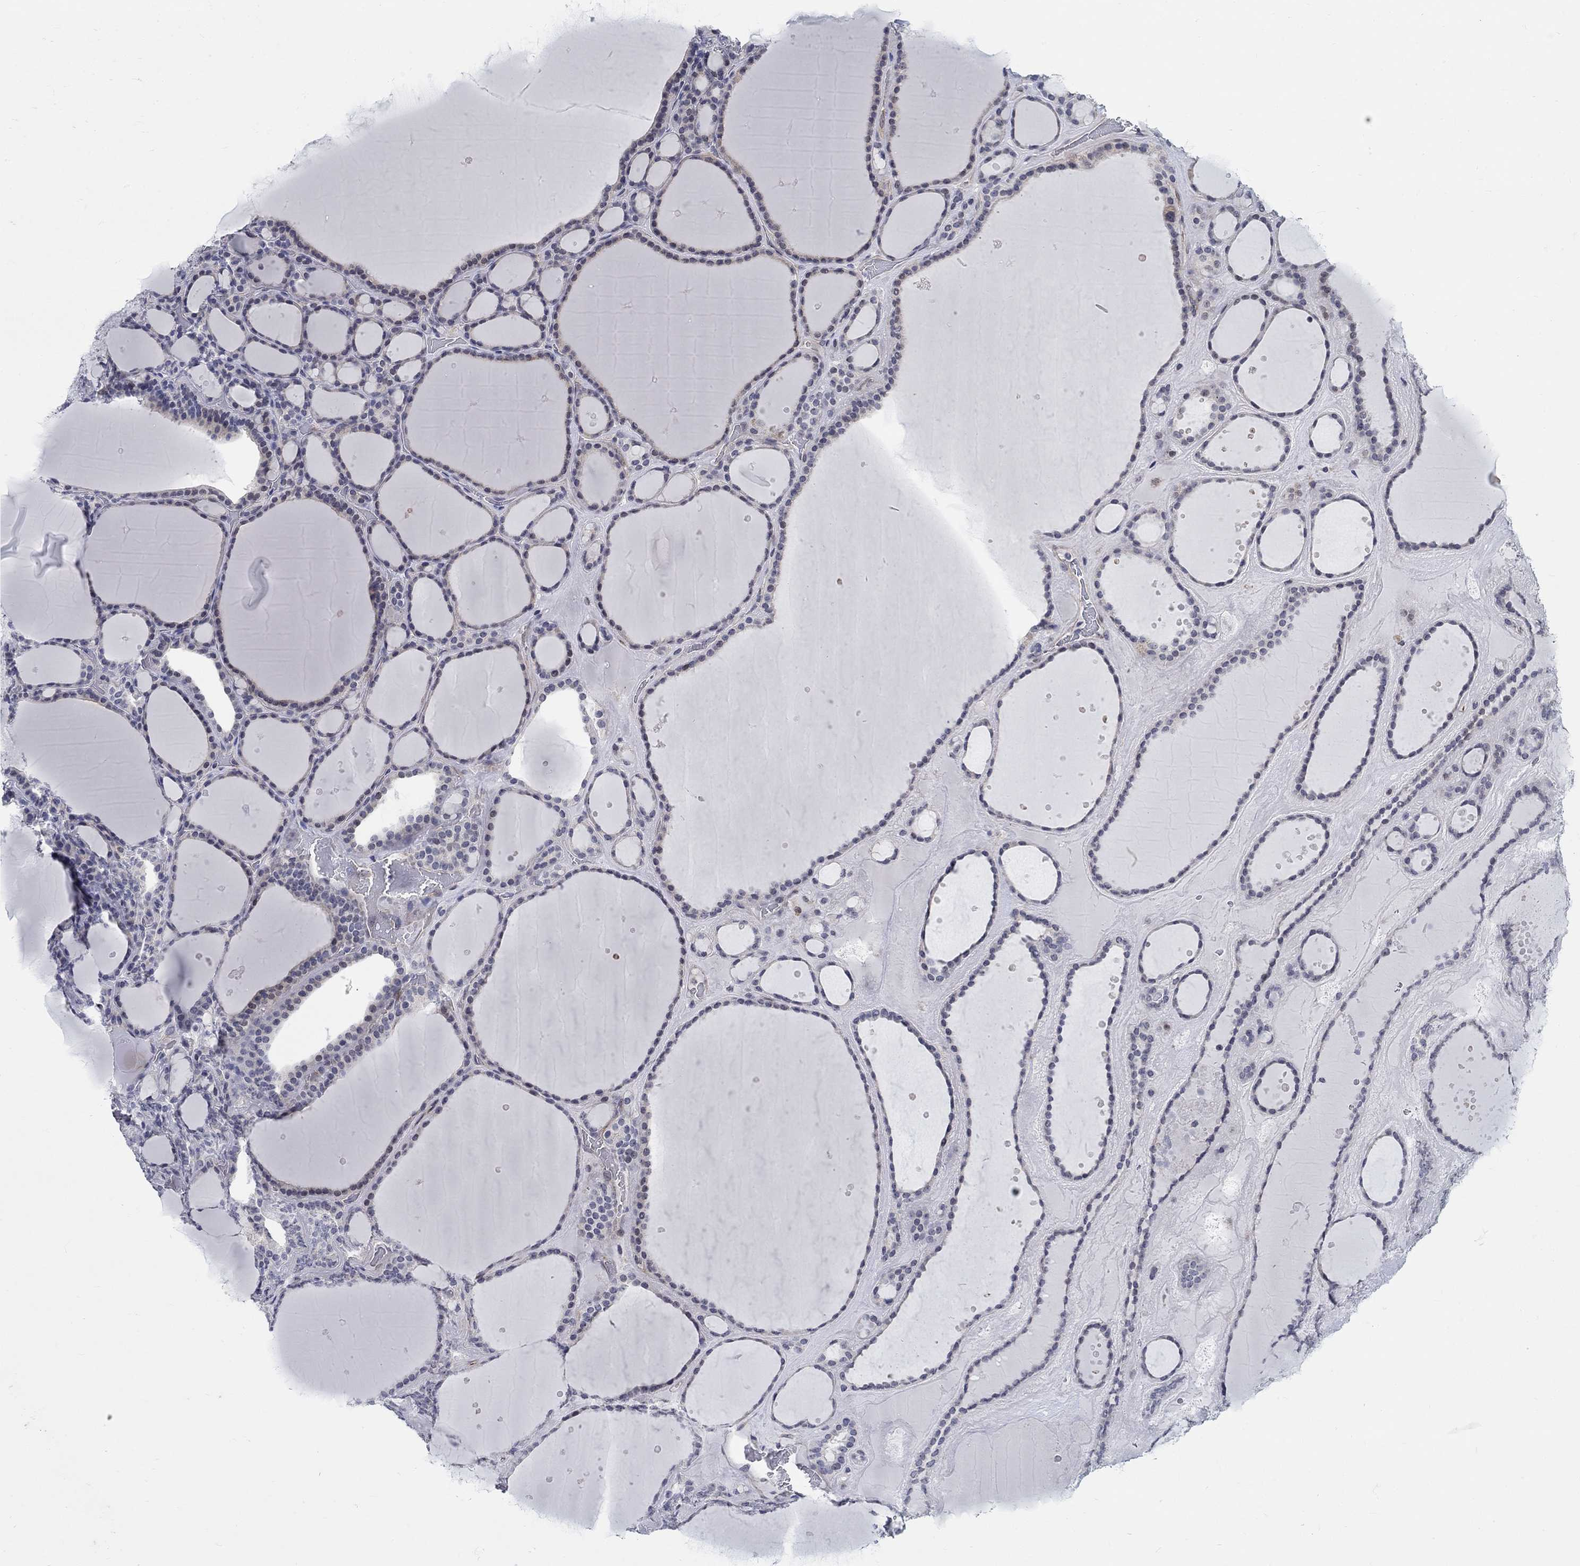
{"staining": {"intensity": "negative", "quantity": "none", "location": "none"}, "tissue": "thyroid gland", "cell_type": "Glandular cells", "image_type": "normal", "snomed": [{"axis": "morphology", "description": "Normal tissue, NOS"}, {"axis": "topography", "description": "Thyroid gland"}], "caption": "IHC of unremarkable thyroid gland reveals no positivity in glandular cells.", "gene": "SMIM18", "patient": {"sex": "male", "age": 63}}